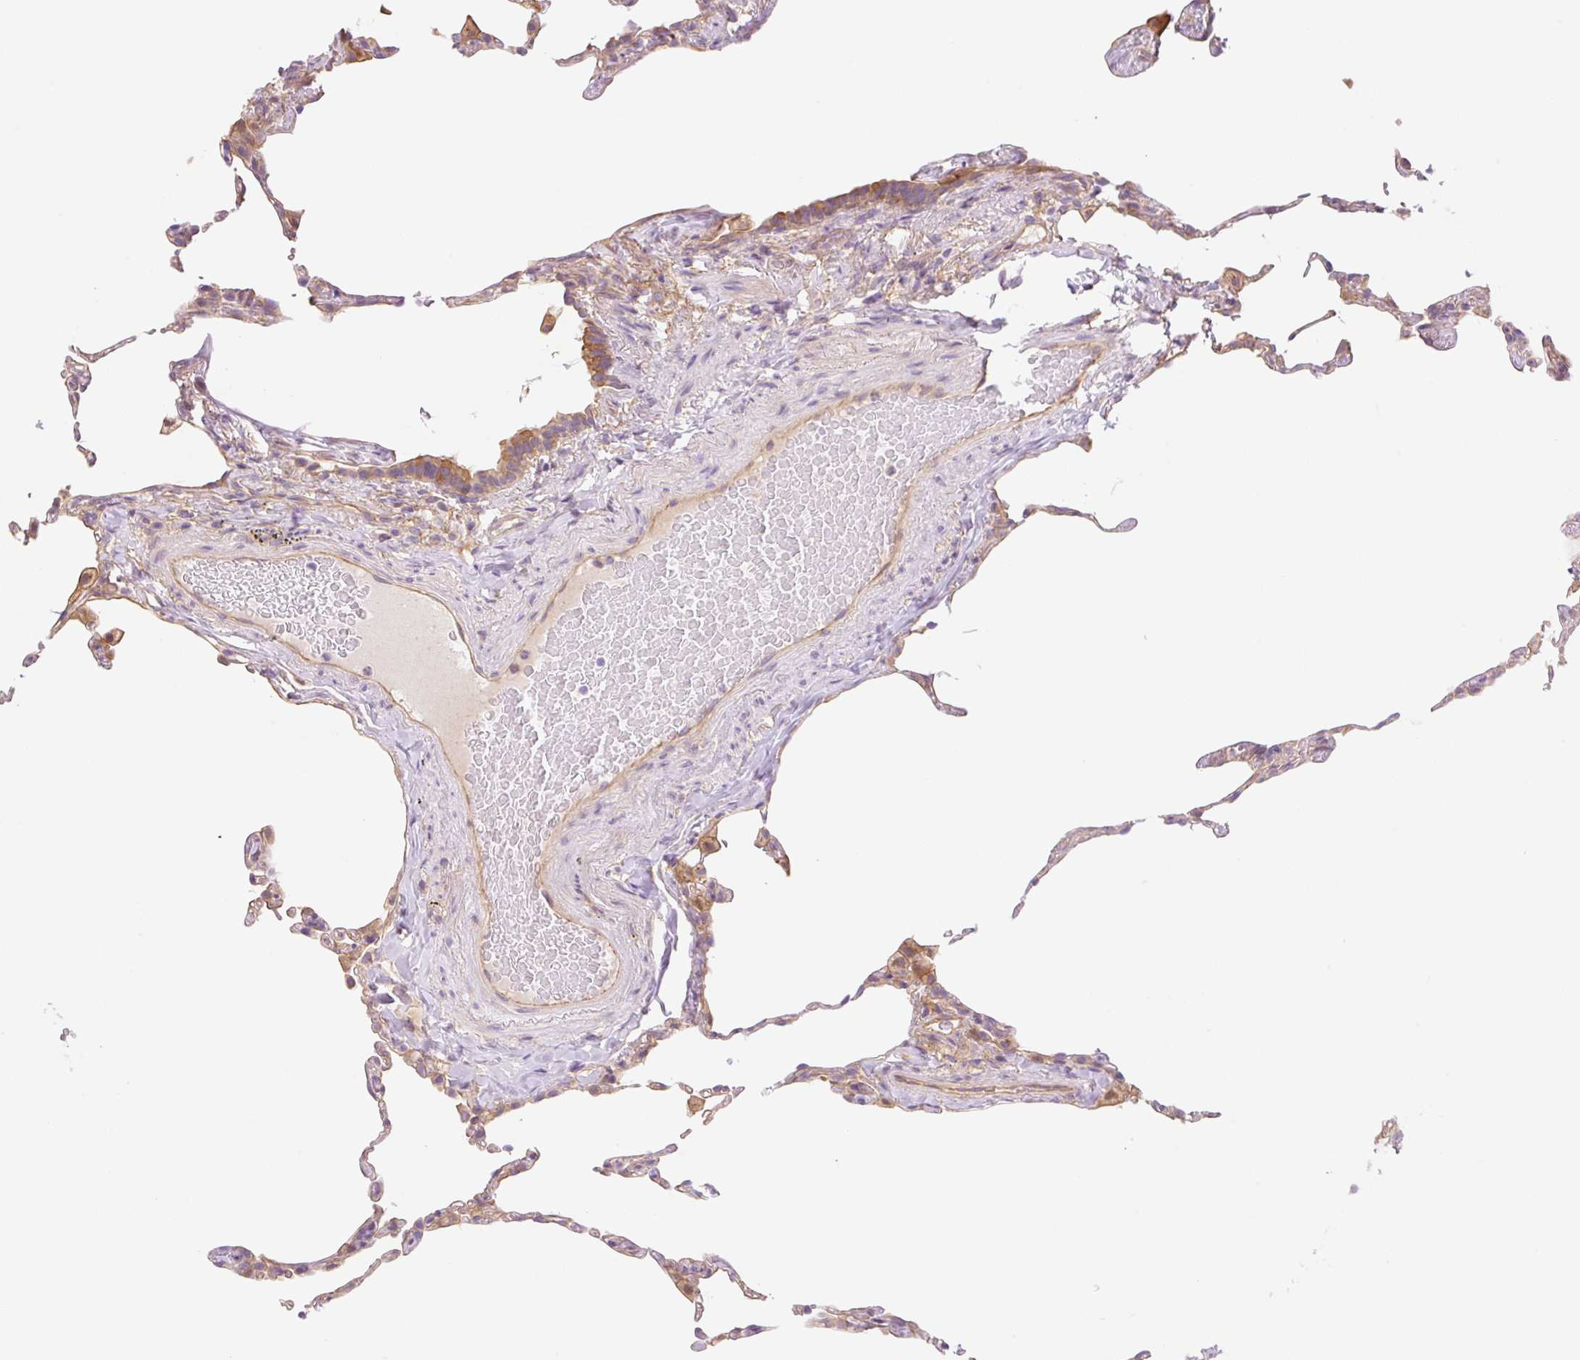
{"staining": {"intensity": "weak", "quantity": "<25%", "location": "cytoplasmic/membranous"}, "tissue": "lung", "cell_type": "Alveolar cells", "image_type": "normal", "snomed": [{"axis": "morphology", "description": "Normal tissue, NOS"}, {"axis": "topography", "description": "Lung"}], "caption": "High power microscopy image of an IHC image of benign lung, revealing no significant positivity in alveolar cells. (DAB (3,3'-diaminobenzidine) immunohistochemistry visualized using brightfield microscopy, high magnification).", "gene": "NLRP5", "patient": {"sex": "female", "age": 57}}